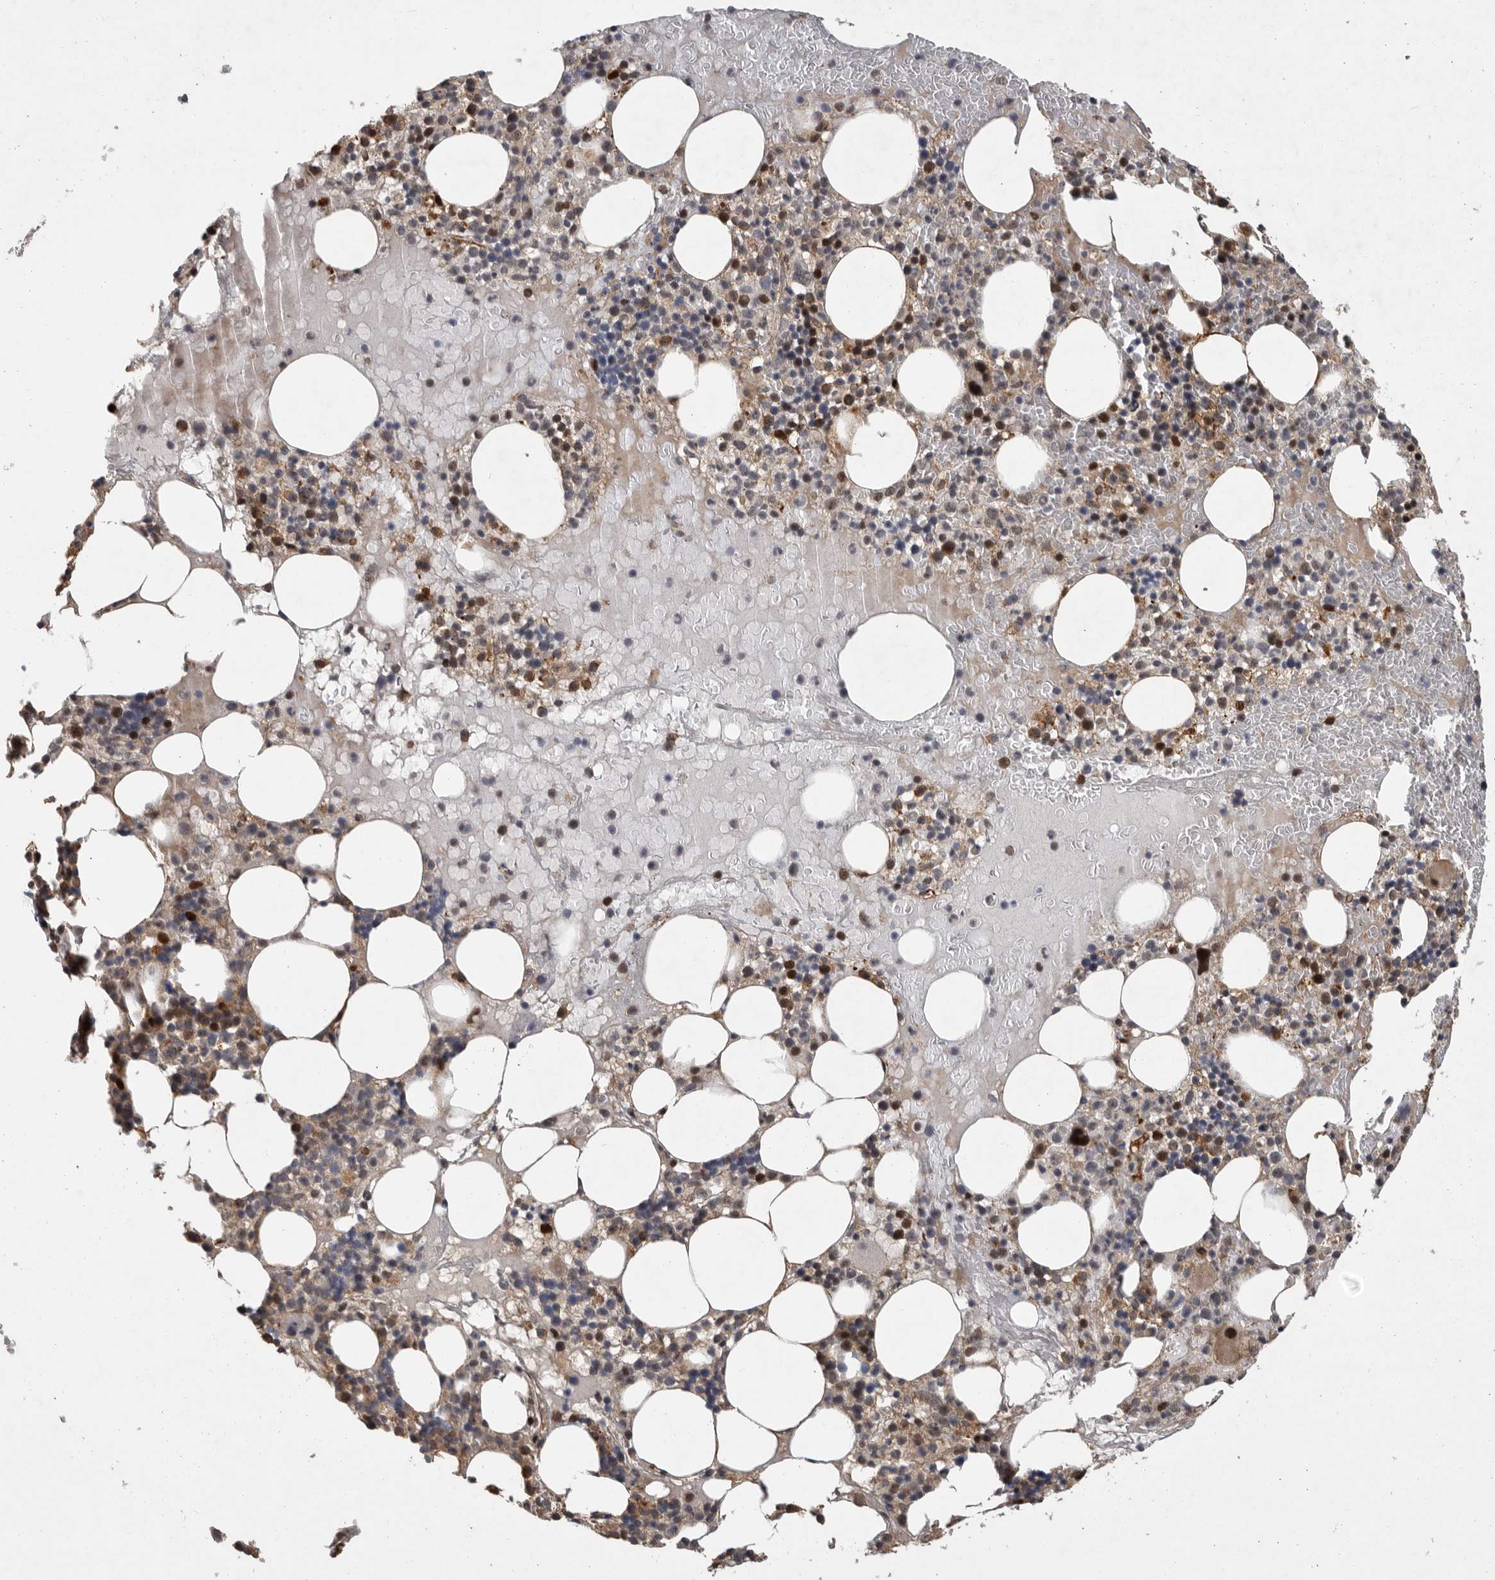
{"staining": {"intensity": "strong", "quantity": "<25%", "location": "cytoplasmic/membranous,nuclear"}, "tissue": "bone marrow", "cell_type": "Hematopoietic cells", "image_type": "normal", "snomed": [{"axis": "morphology", "description": "Normal tissue, NOS"}, {"axis": "morphology", "description": "Inflammation, NOS"}, {"axis": "topography", "description": "Bone marrow"}], "caption": "This photomicrograph demonstrates IHC staining of unremarkable bone marrow, with medium strong cytoplasmic/membranous,nuclear expression in approximately <25% of hematopoietic cells.", "gene": "MPDZ", "patient": {"sex": "female", "age": 77}}